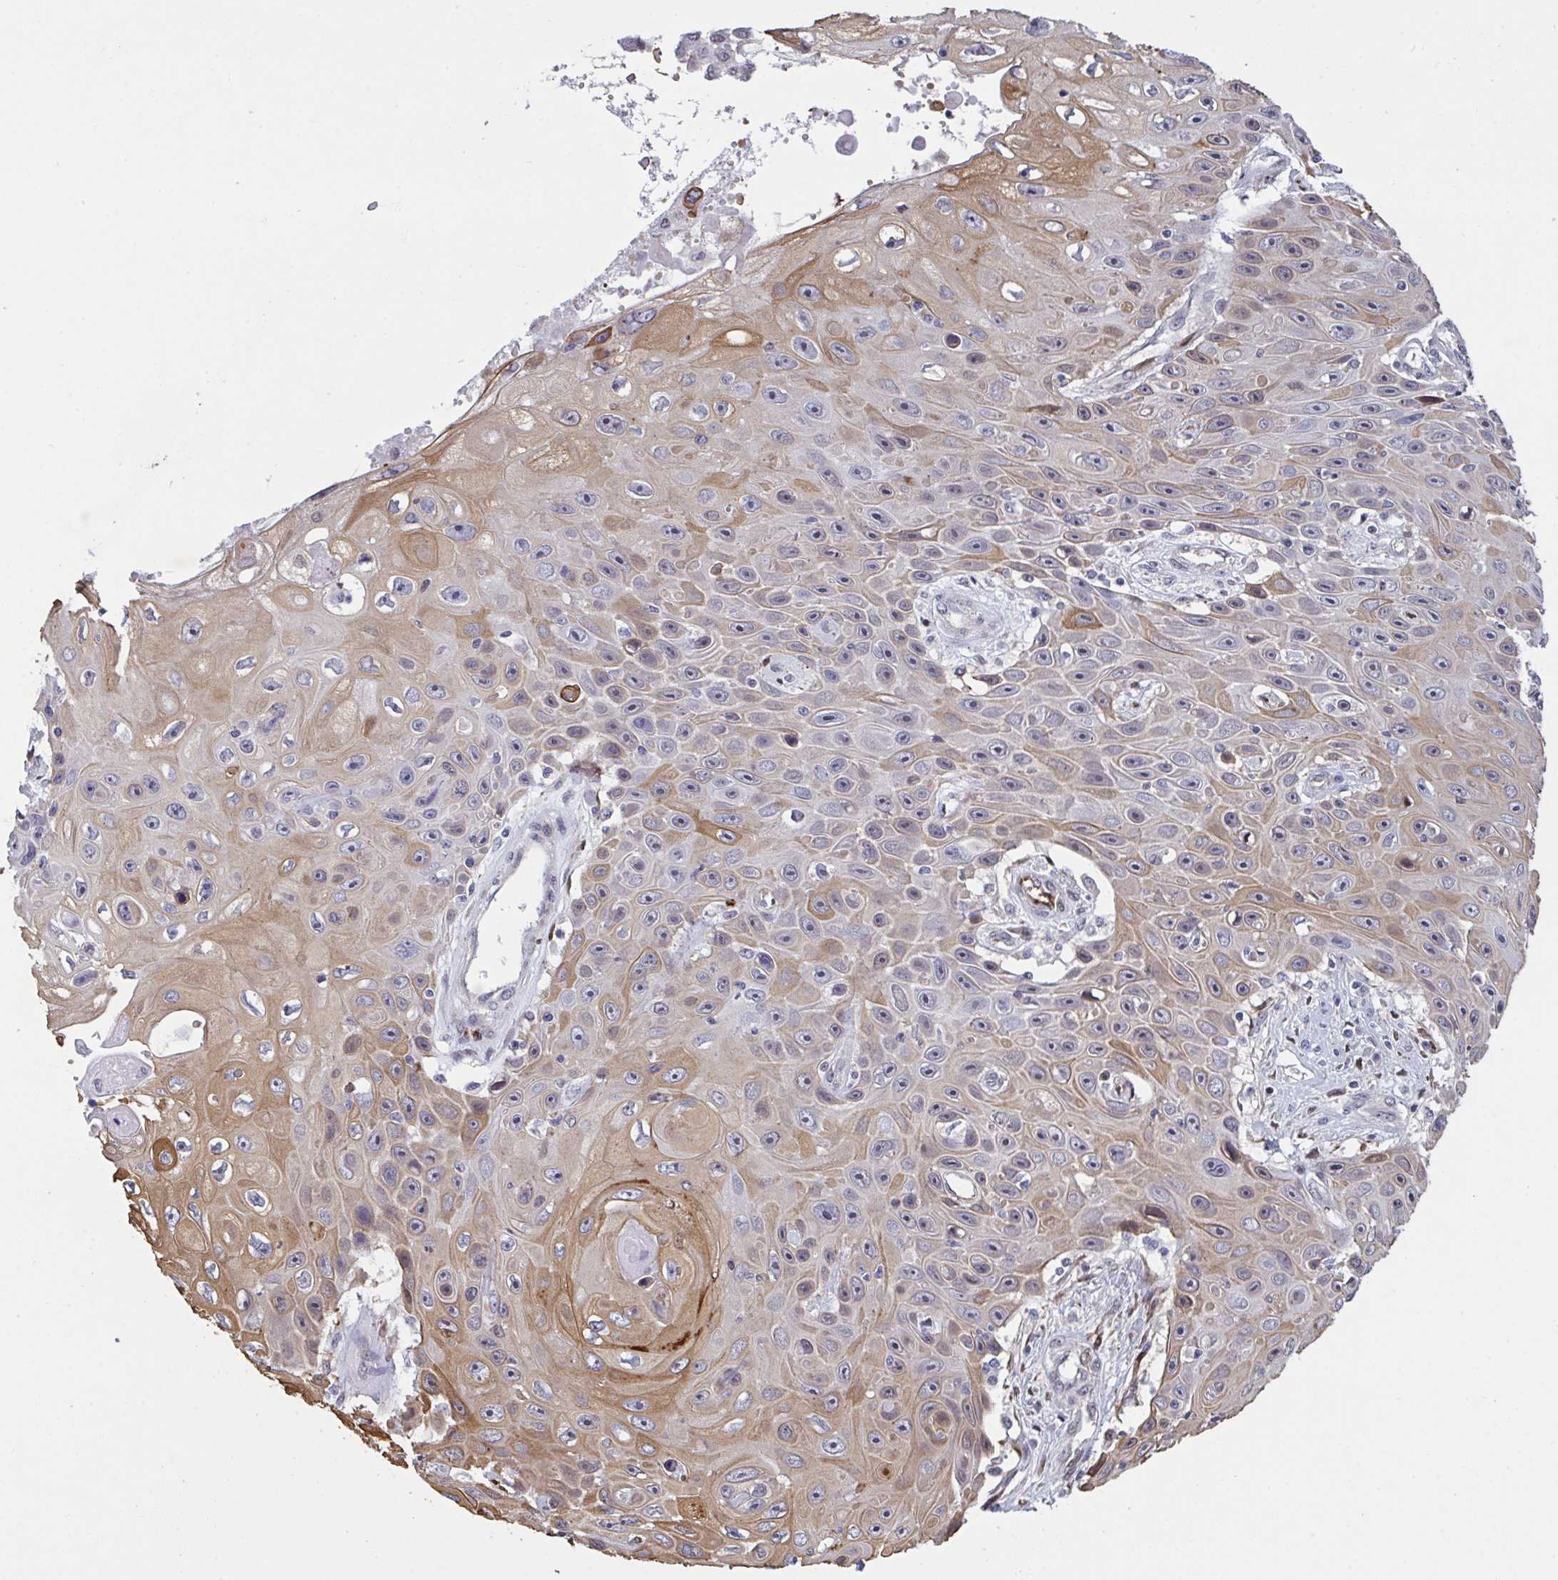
{"staining": {"intensity": "moderate", "quantity": "25%-75%", "location": "cytoplasmic/membranous"}, "tissue": "skin cancer", "cell_type": "Tumor cells", "image_type": "cancer", "snomed": [{"axis": "morphology", "description": "Squamous cell carcinoma, NOS"}, {"axis": "topography", "description": "Skin"}], "caption": "High-power microscopy captured an immunohistochemistry histopathology image of skin cancer (squamous cell carcinoma), revealing moderate cytoplasmic/membranous expression in approximately 25%-75% of tumor cells.", "gene": "PELI2", "patient": {"sex": "male", "age": 82}}